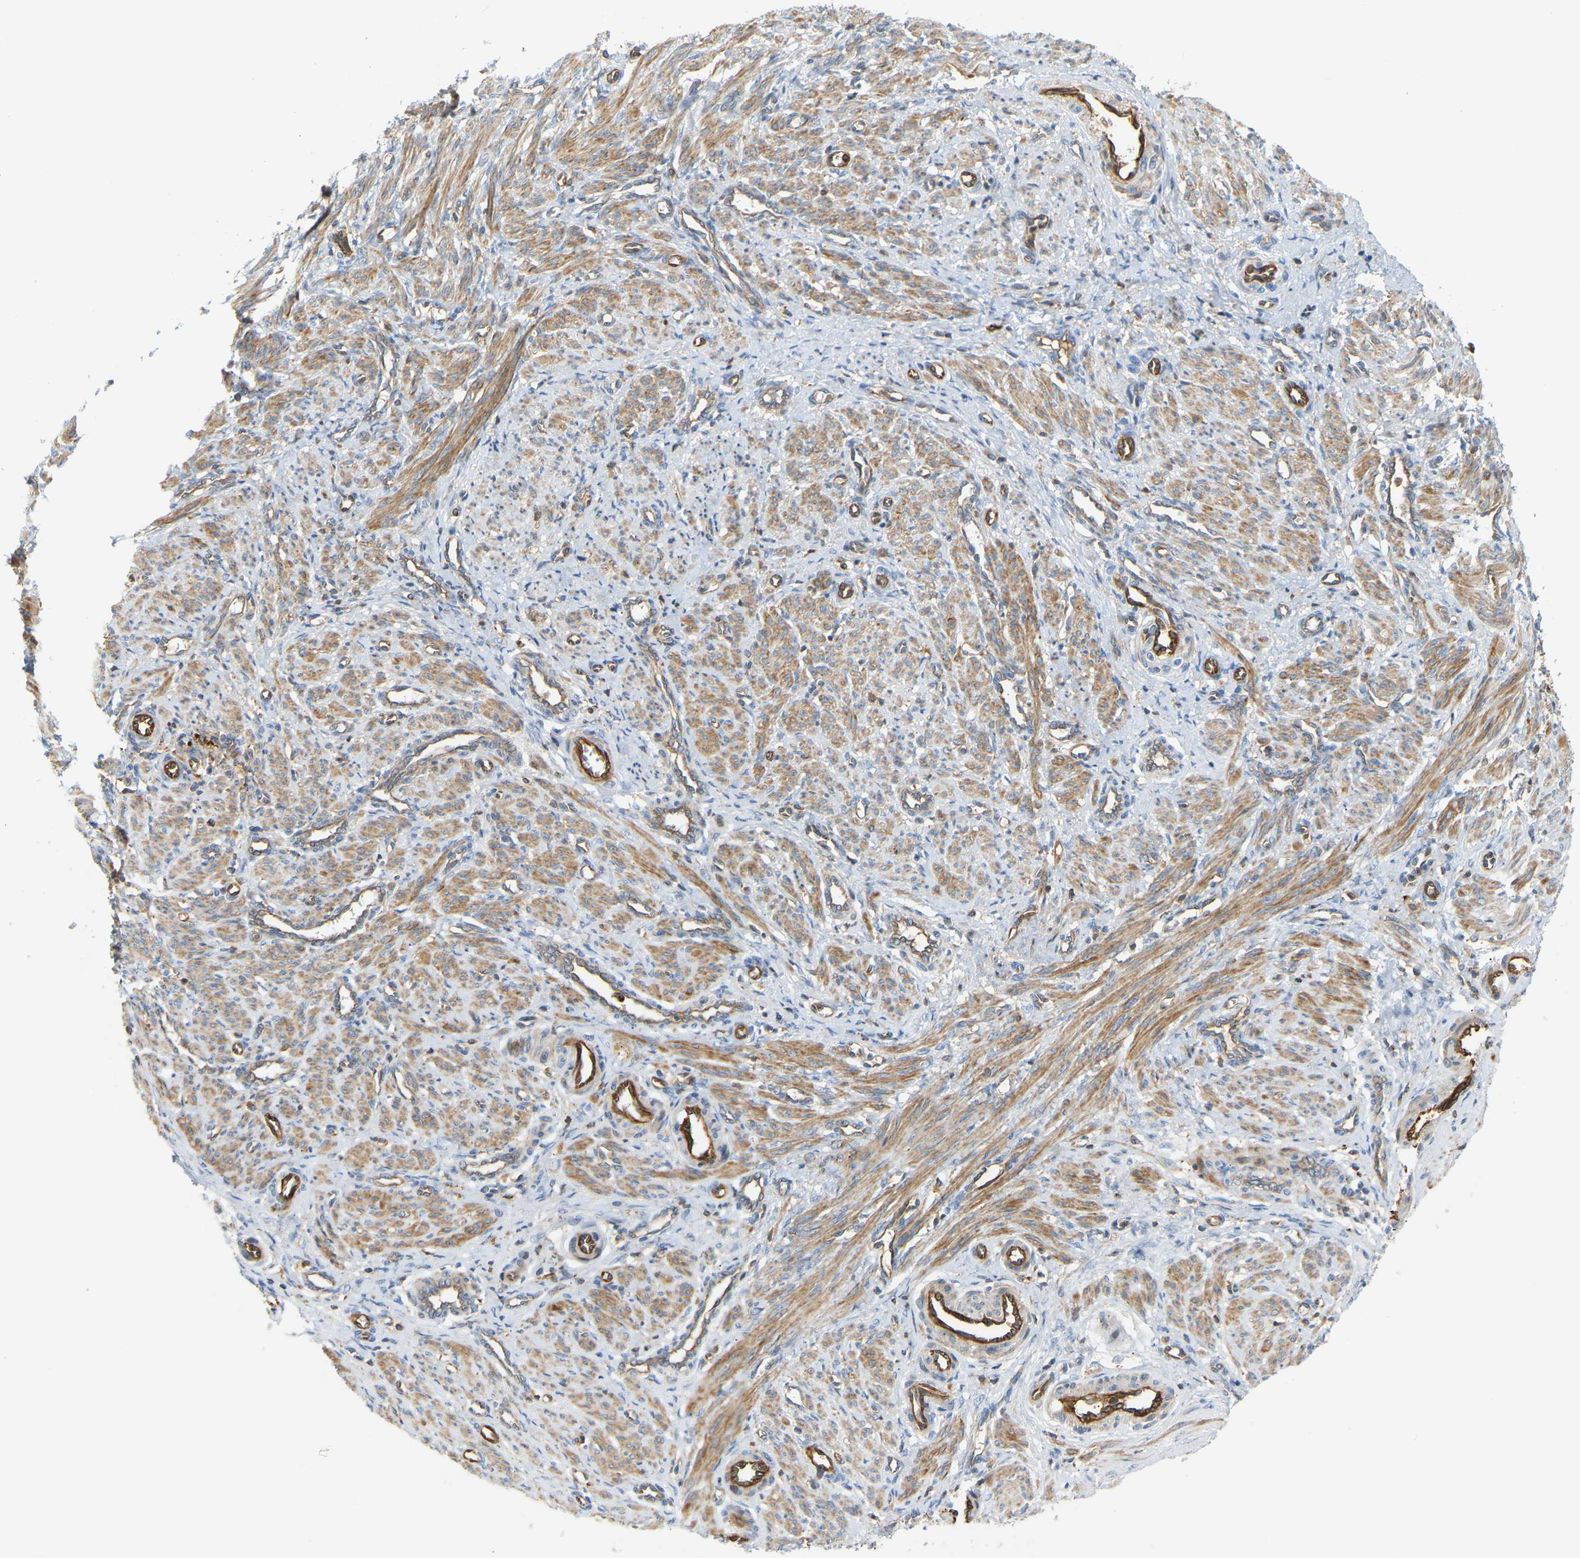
{"staining": {"intensity": "moderate", "quantity": ">75%", "location": "cytoplasmic/membranous"}, "tissue": "smooth muscle", "cell_type": "Smooth muscle cells", "image_type": "normal", "snomed": [{"axis": "morphology", "description": "Normal tissue, NOS"}, {"axis": "topography", "description": "Endometrium"}], "caption": "Immunohistochemical staining of normal smooth muscle shows medium levels of moderate cytoplasmic/membranous staining in approximately >75% of smooth muscle cells.", "gene": "PLCG2", "patient": {"sex": "female", "age": 33}}